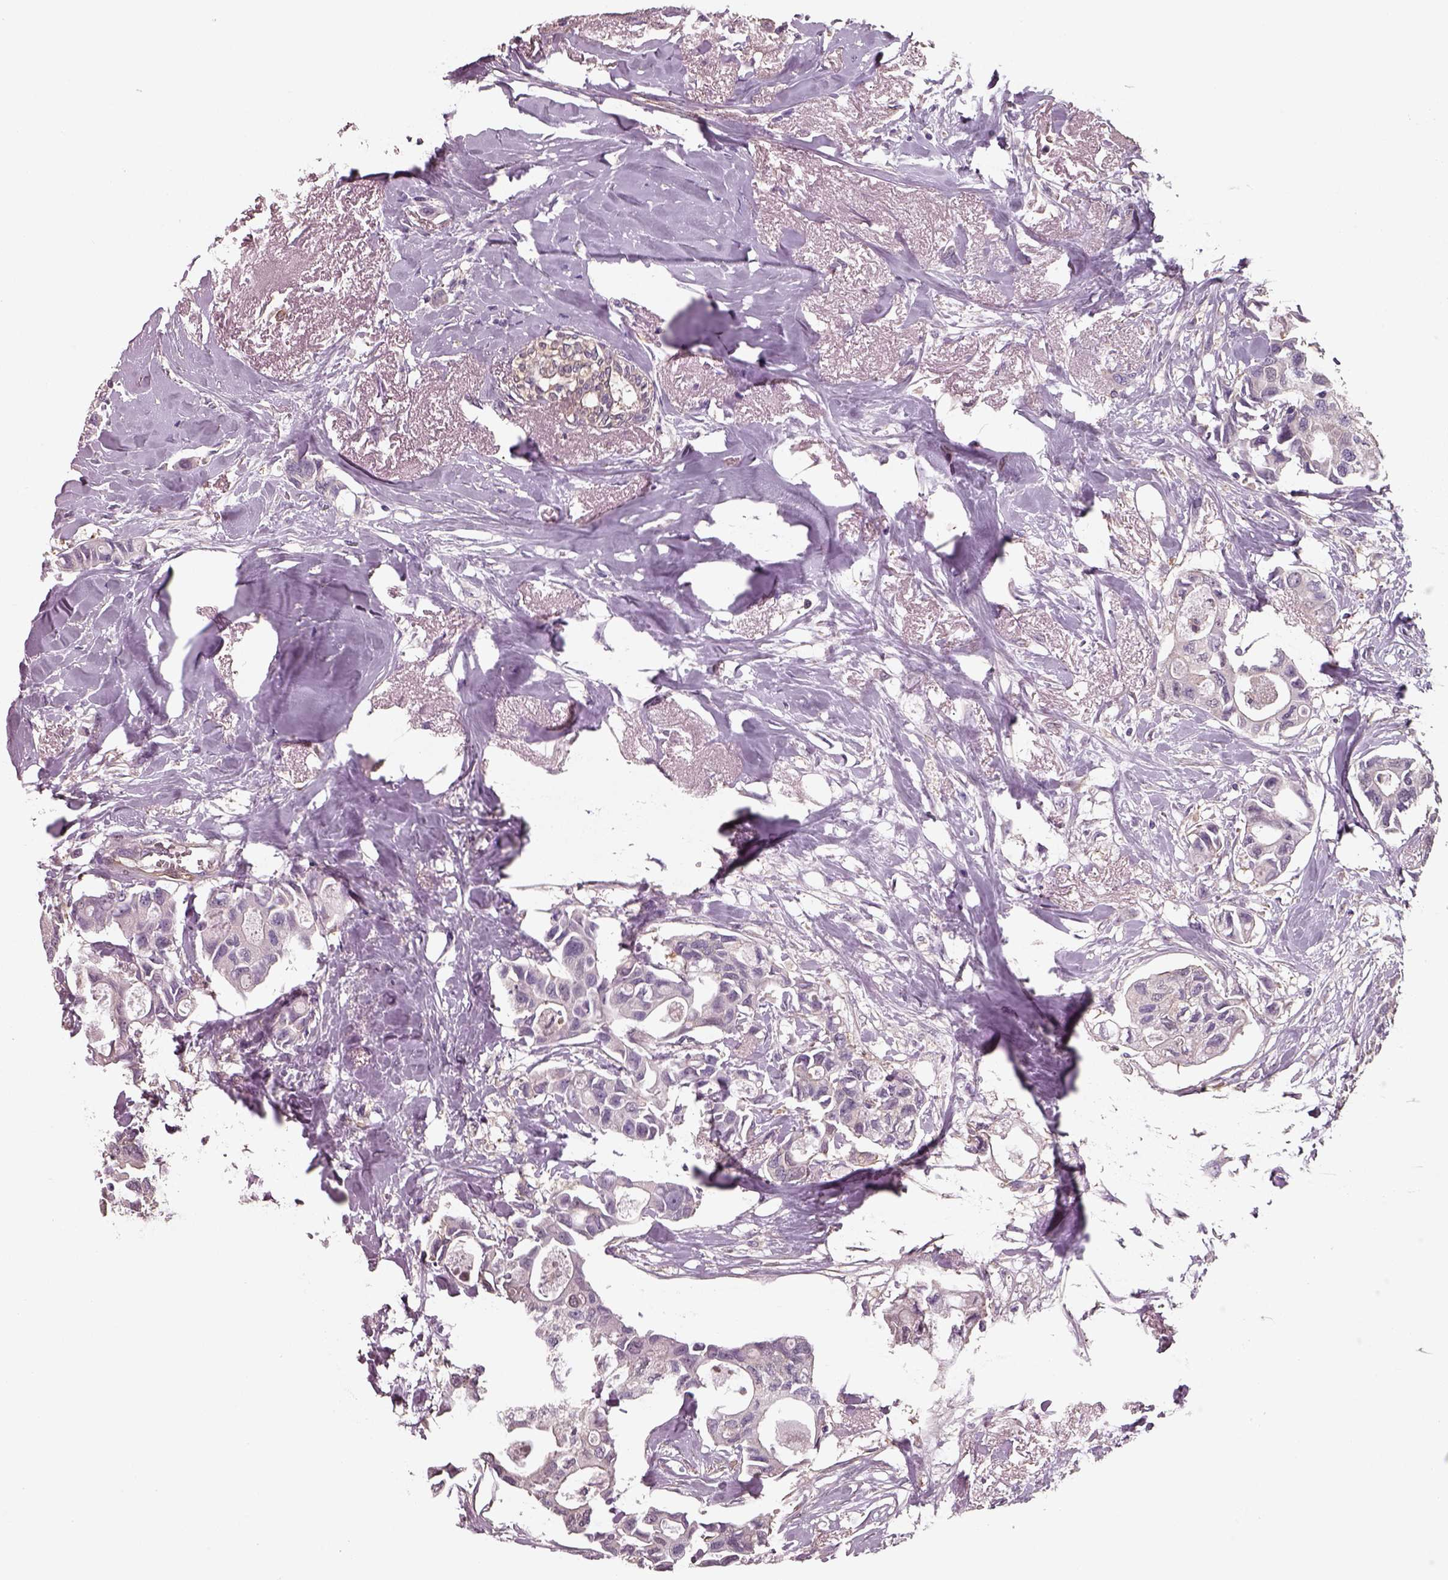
{"staining": {"intensity": "negative", "quantity": "none", "location": "none"}, "tissue": "breast cancer", "cell_type": "Tumor cells", "image_type": "cancer", "snomed": [{"axis": "morphology", "description": "Duct carcinoma"}, {"axis": "topography", "description": "Breast"}], "caption": "High power microscopy image of an immunohistochemistry histopathology image of breast cancer, revealing no significant expression in tumor cells.", "gene": "ISYNA1", "patient": {"sex": "female", "age": 83}}